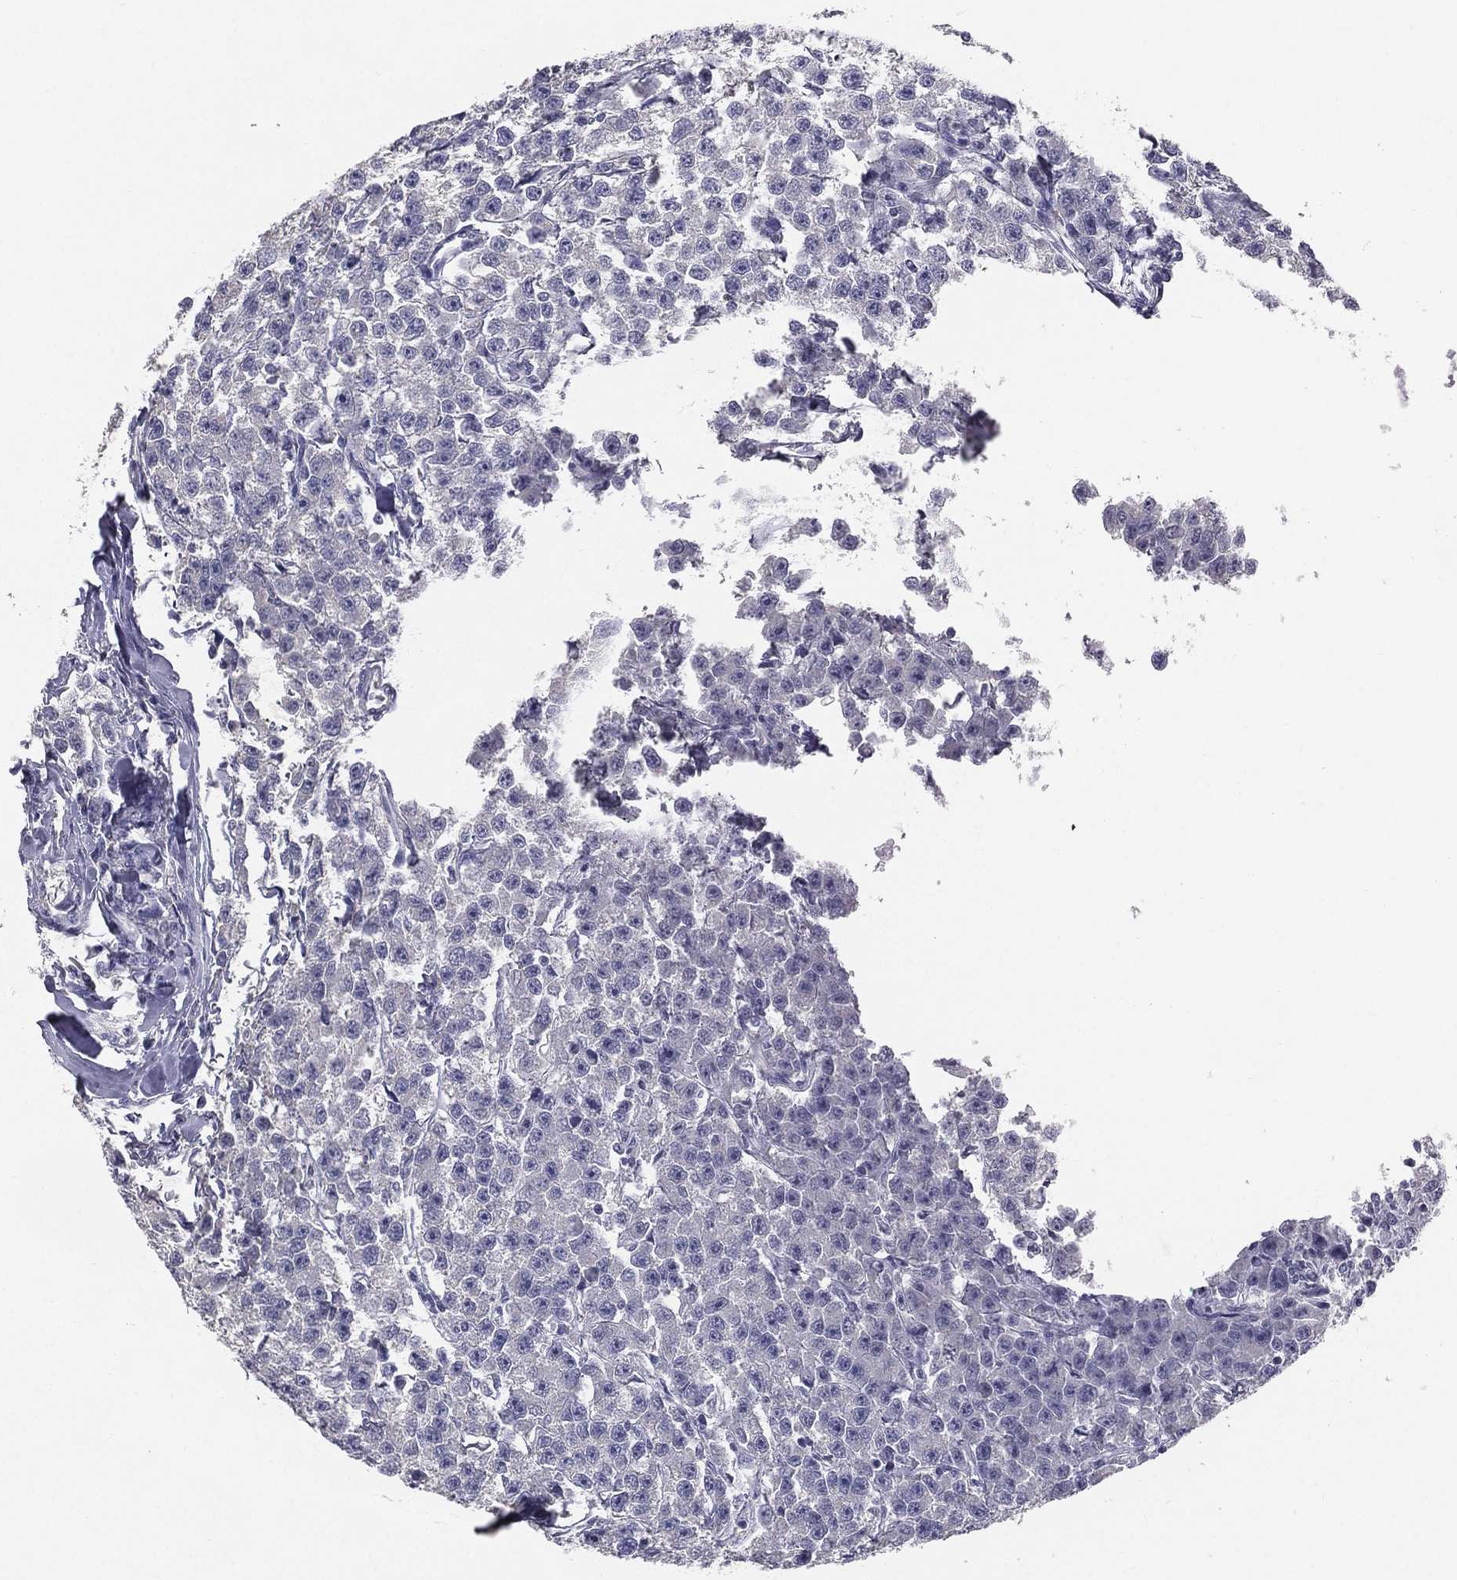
{"staining": {"intensity": "negative", "quantity": "none", "location": "none"}, "tissue": "testis cancer", "cell_type": "Tumor cells", "image_type": "cancer", "snomed": [{"axis": "morphology", "description": "Seminoma, NOS"}, {"axis": "topography", "description": "Testis"}], "caption": "The photomicrograph demonstrates no significant expression in tumor cells of testis seminoma. (Stains: DAB (3,3'-diaminobenzidine) IHC with hematoxylin counter stain, Microscopy: brightfield microscopy at high magnification).", "gene": "MUC13", "patient": {"sex": "male", "age": 59}}